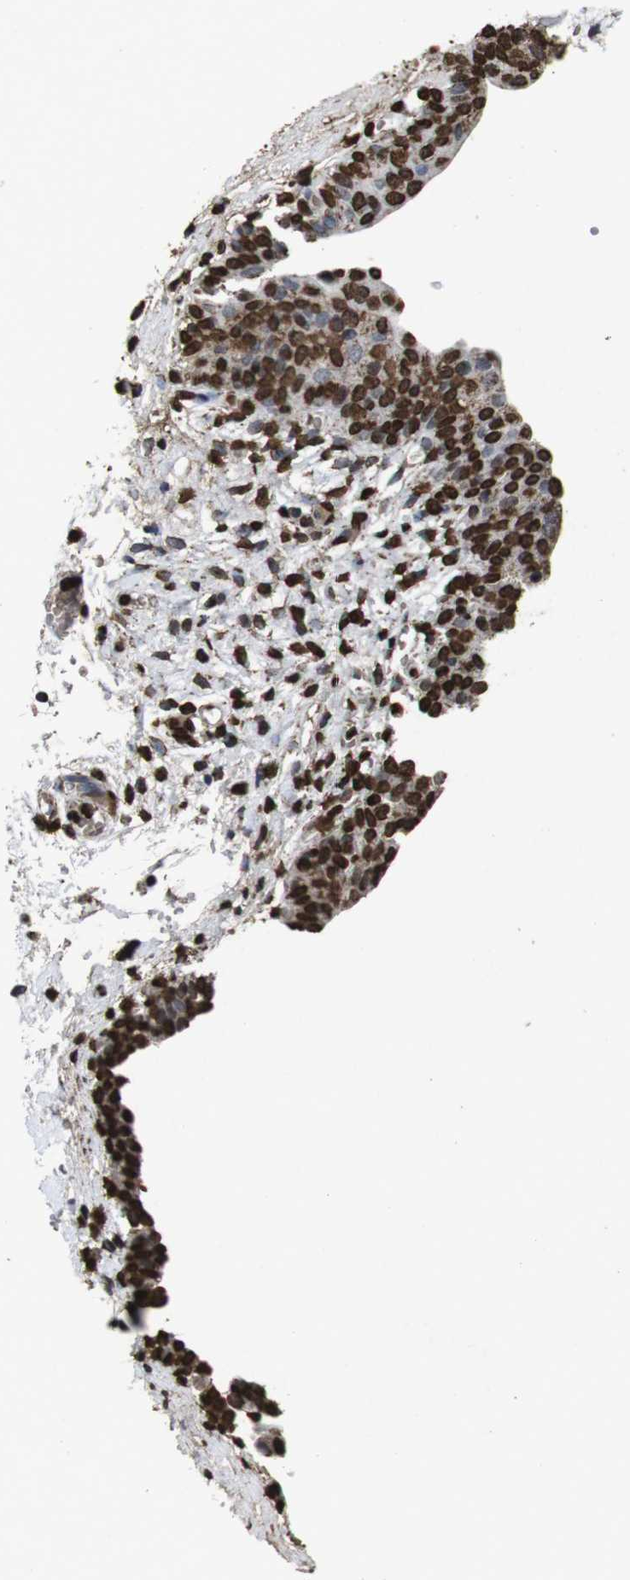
{"staining": {"intensity": "strong", "quantity": ">75%", "location": "nuclear"}, "tissue": "urinary bladder", "cell_type": "Urothelial cells", "image_type": "normal", "snomed": [{"axis": "morphology", "description": "Normal tissue, NOS"}, {"axis": "topography", "description": "Urinary bladder"}], "caption": "DAB immunohistochemical staining of normal urinary bladder displays strong nuclear protein positivity in approximately >75% of urothelial cells.", "gene": "MDM2", "patient": {"sex": "male", "age": 55}}